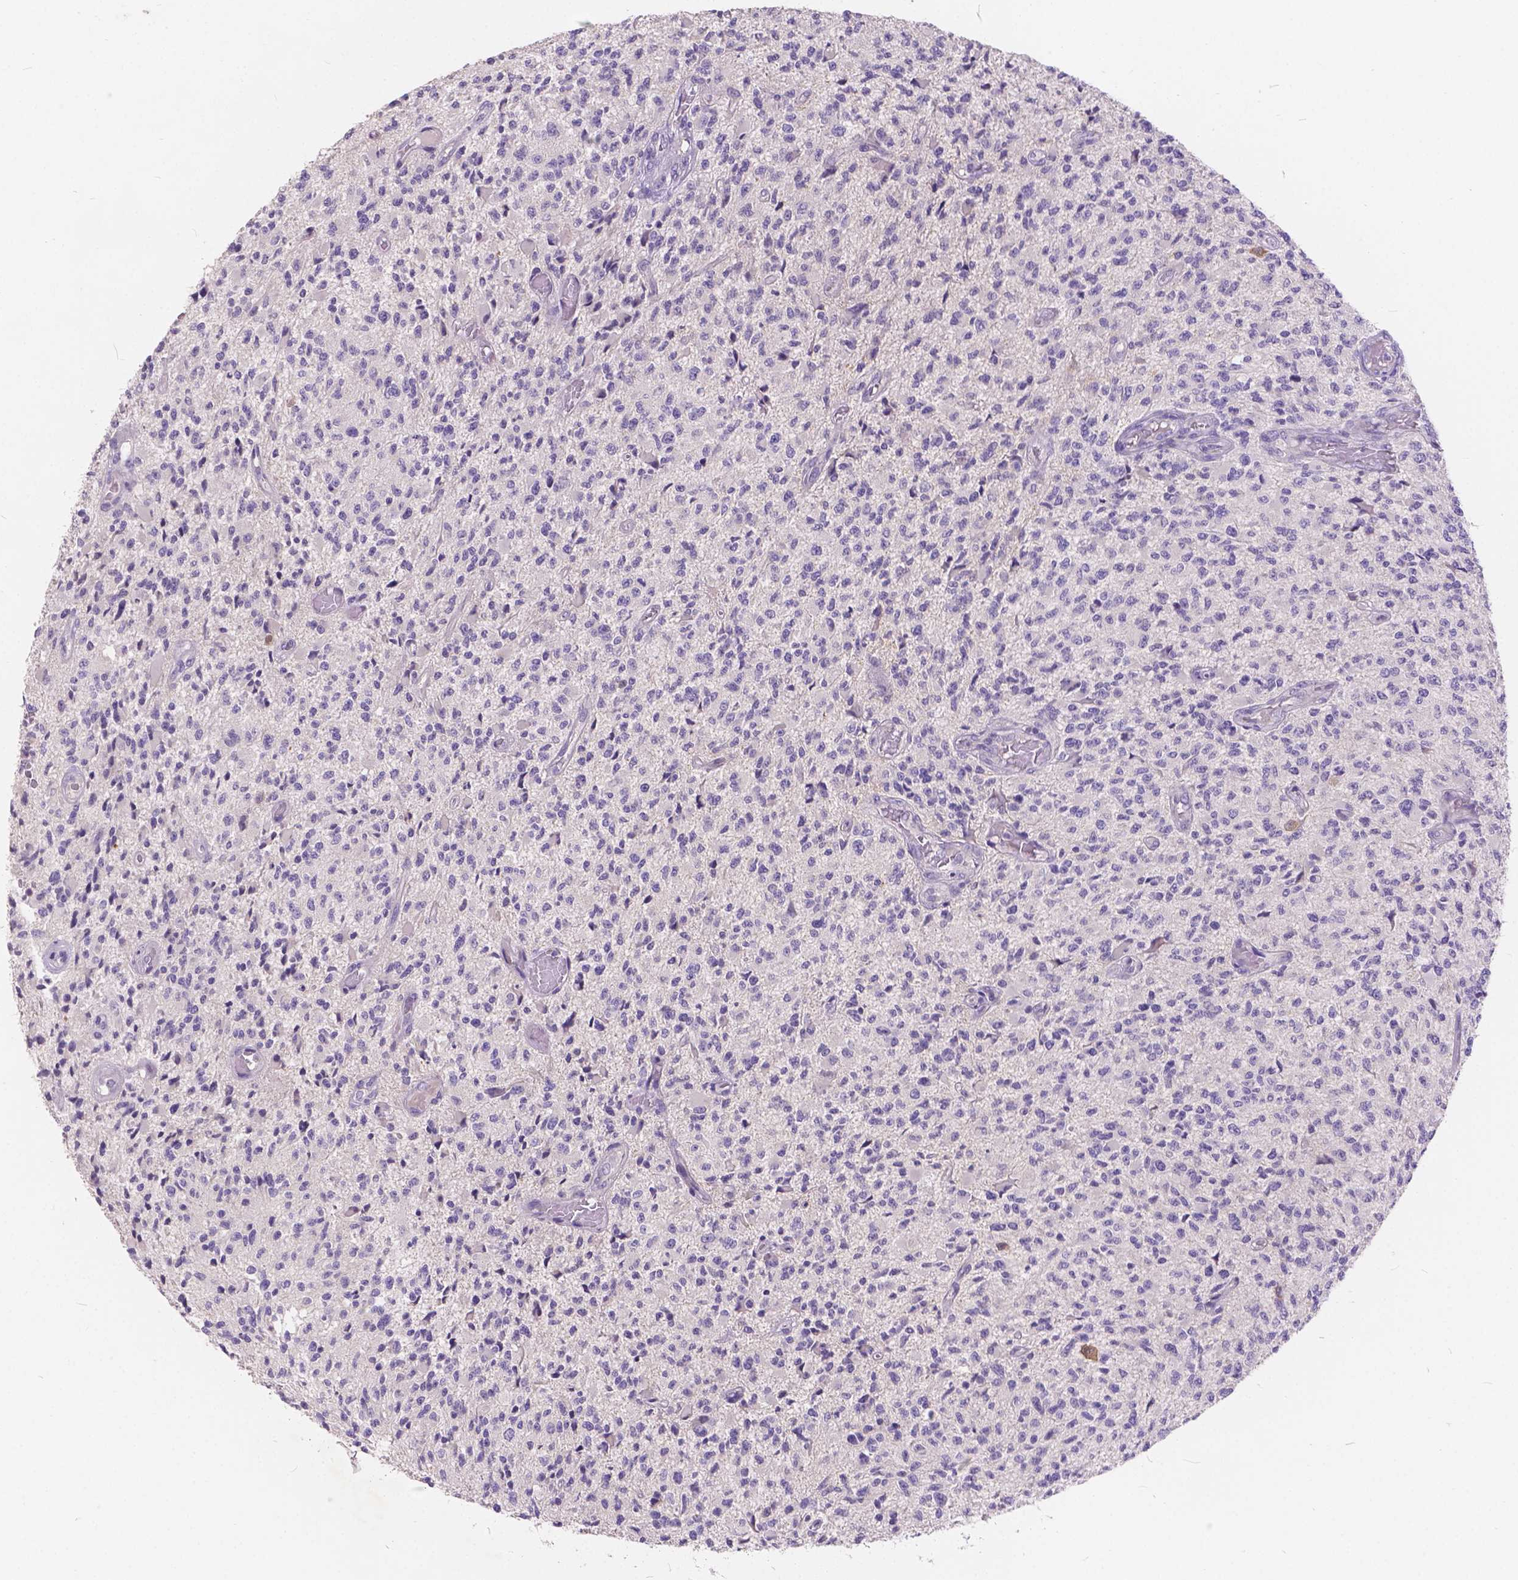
{"staining": {"intensity": "negative", "quantity": "none", "location": "none"}, "tissue": "glioma", "cell_type": "Tumor cells", "image_type": "cancer", "snomed": [{"axis": "morphology", "description": "Glioma, malignant, High grade"}, {"axis": "topography", "description": "Brain"}], "caption": "Tumor cells show no significant expression in high-grade glioma (malignant).", "gene": "PEX11G", "patient": {"sex": "female", "age": 63}}